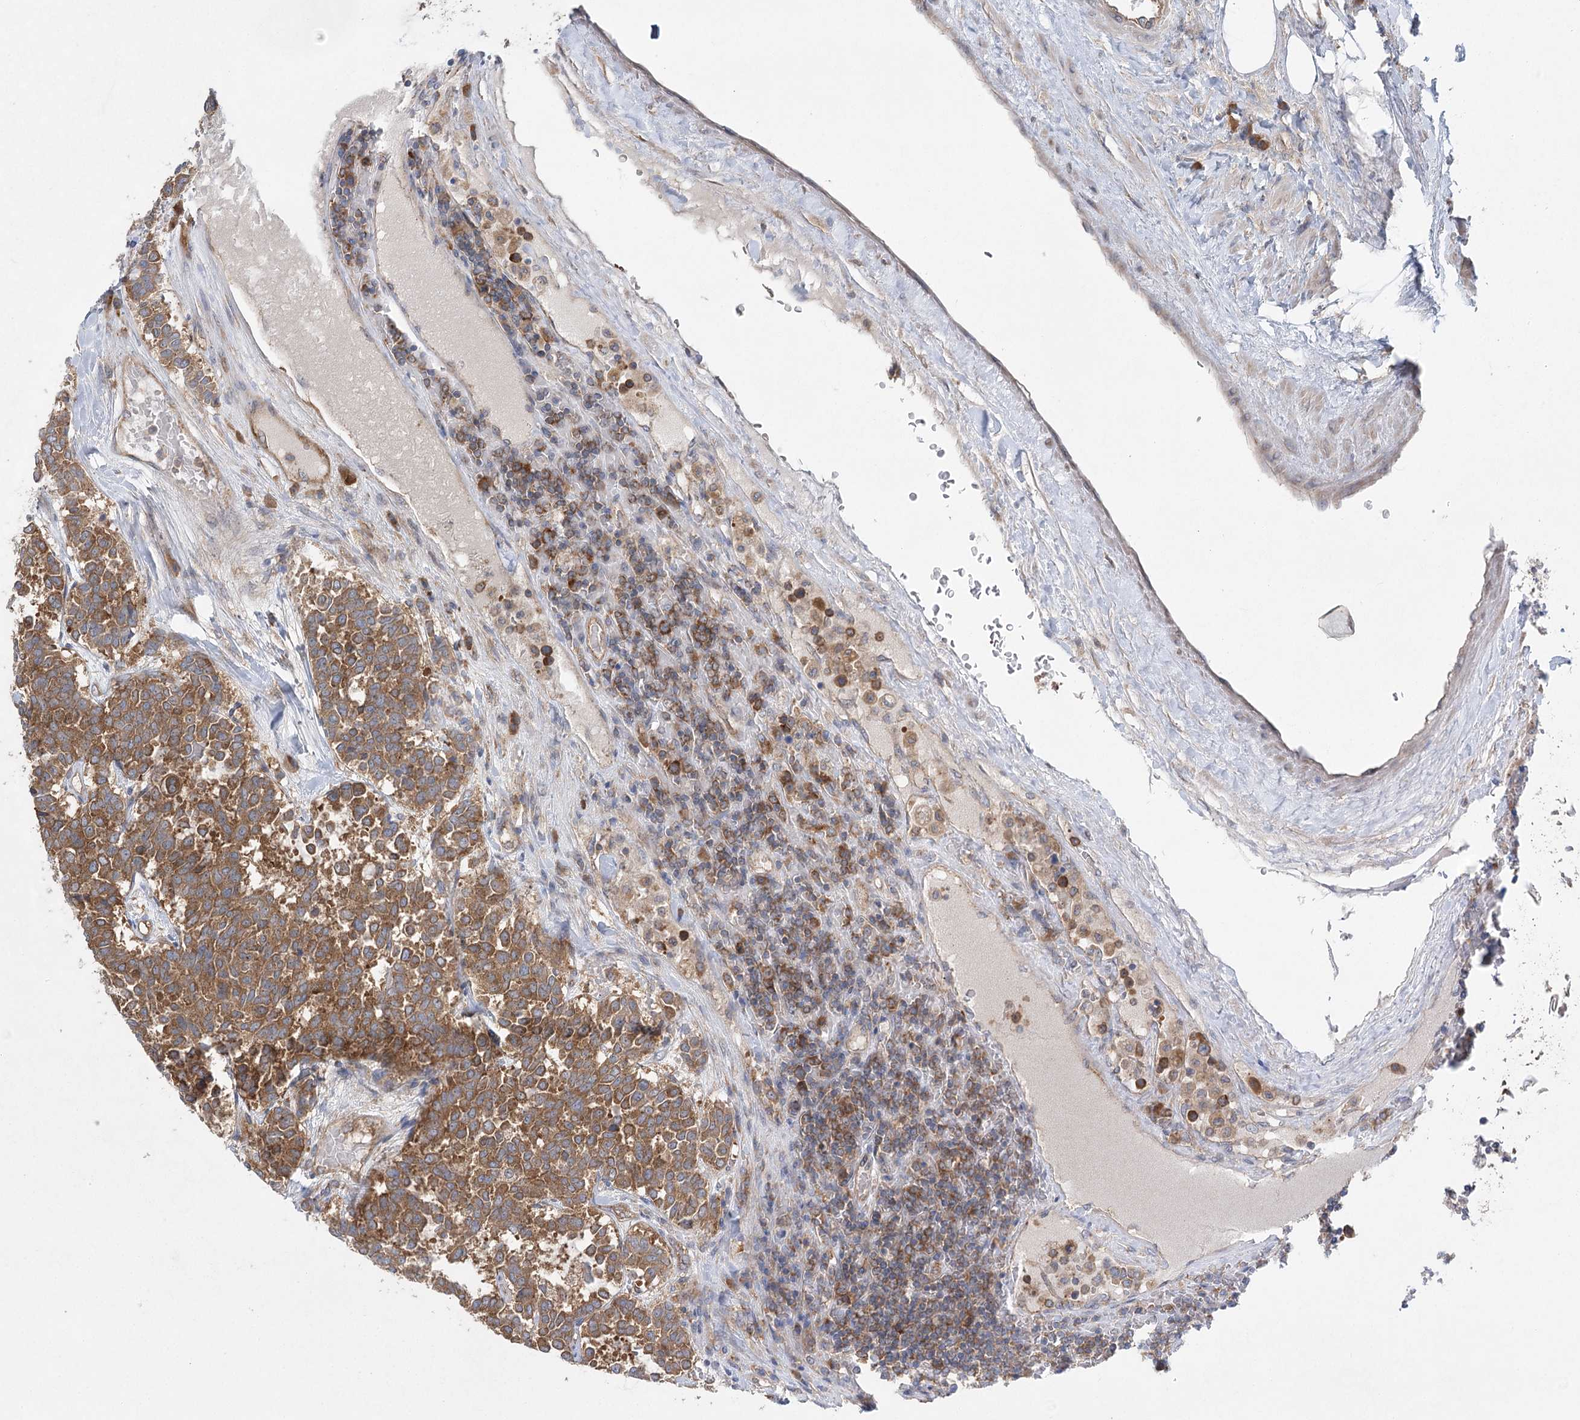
{"staining": {"intensity": "moderate", "quantity": ">75%", "location": "cytoplasmic/membranous"}, "tissue": "carcinoid", "cell_type": "Tumor cells", "image_type": "cancer", "snomed": [{"axis": "morphology", "description": "Carcinoid, malignant, NOS"}, {"axis": "topography", "description": "Pancreas"}], "caption": "The photomicrograph displays a brown stain indicating the presence of a protein in the cytoplasmic/membranous of tumor cells in carcinoid (malignant).", "gene": "EIF3A", "patient": {"sex": "female", "age": 54}}